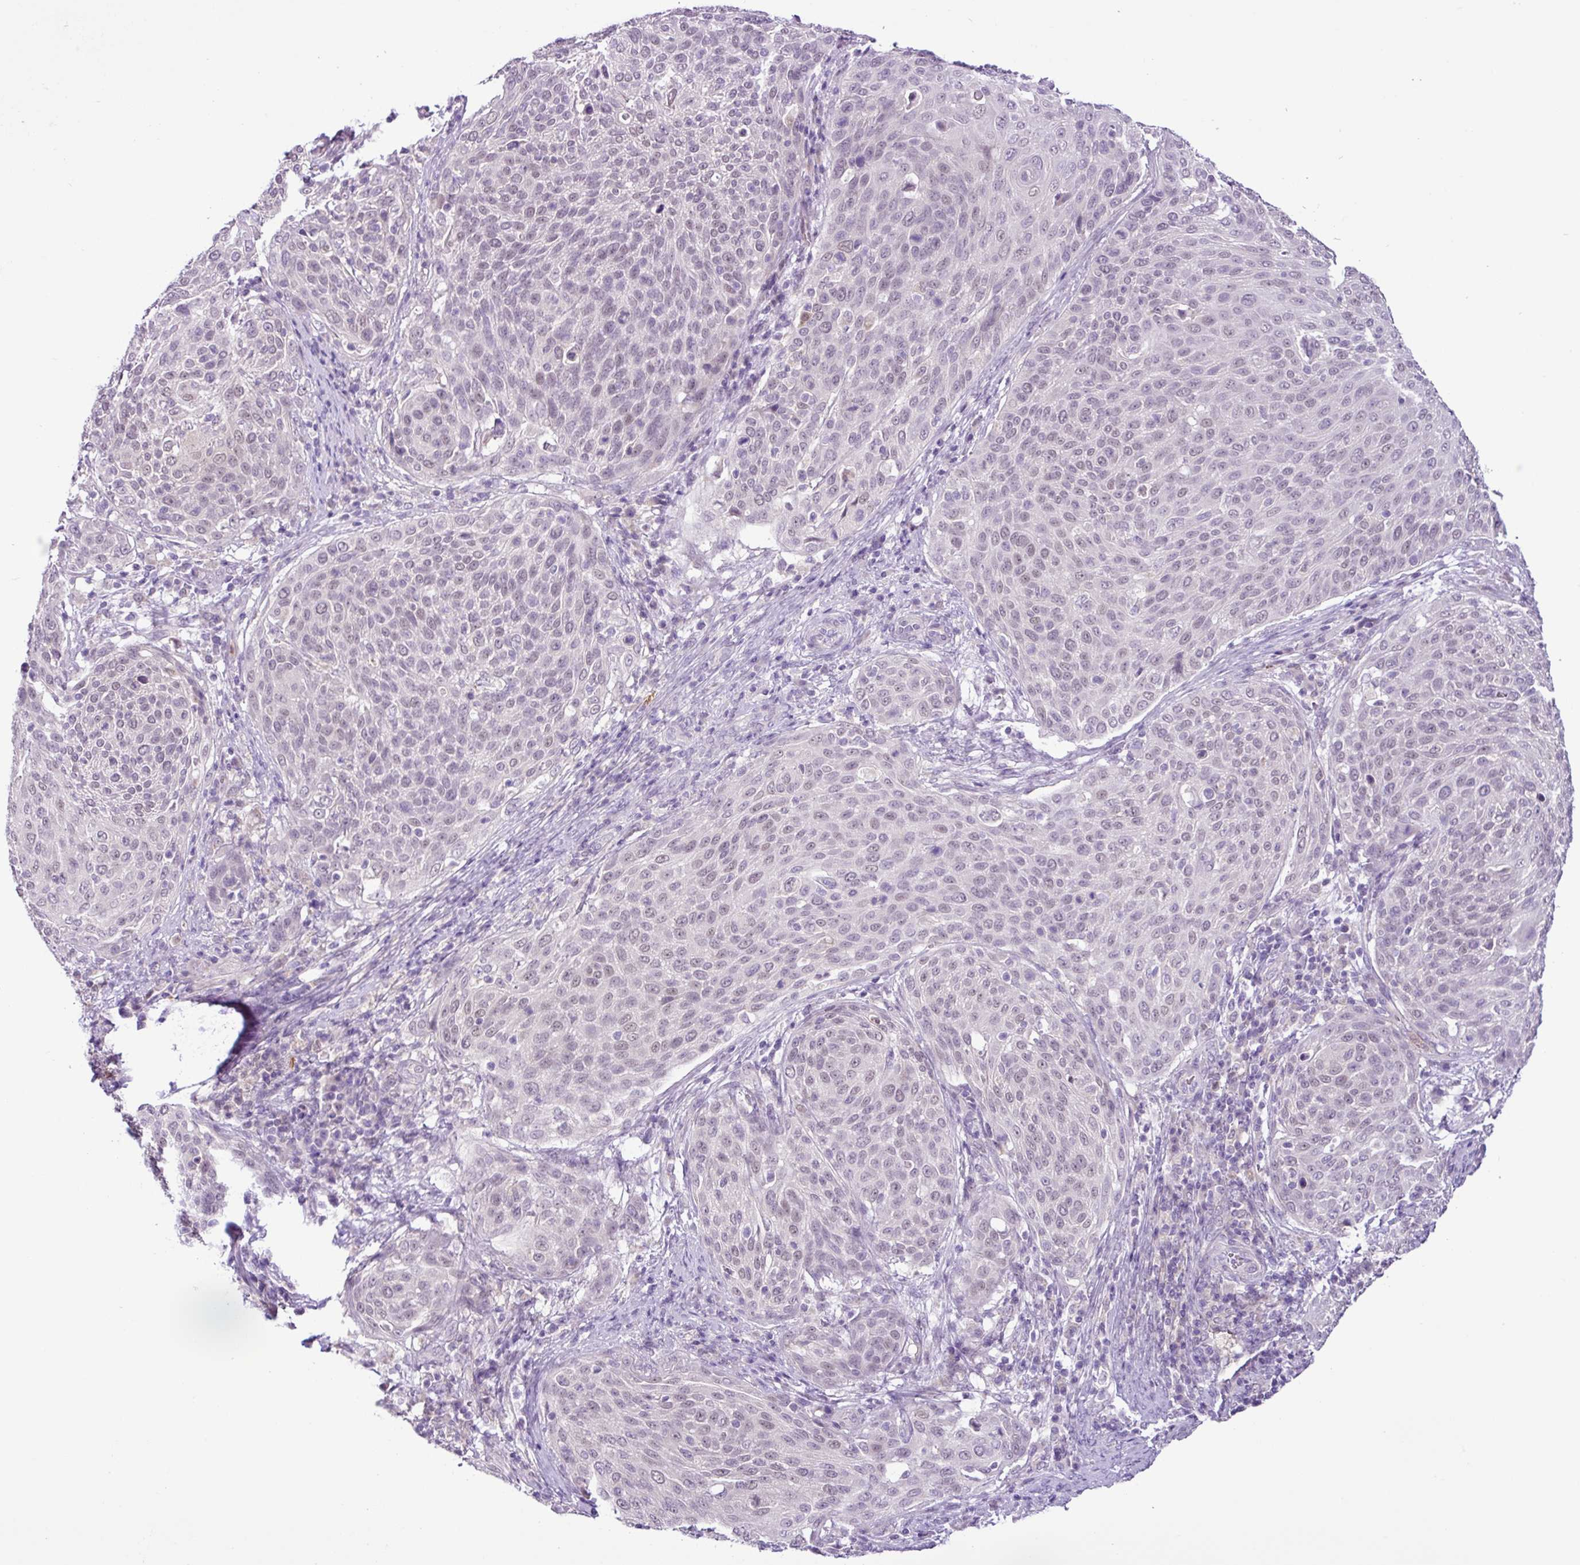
{"staining": {"intensity": "weak", "quantity": "<25%", "location": "nuclear"}, "tissue": "cervical cancer", "cell_type": "Tumor cells", "image_type": "cancer", "snomed": [{"axis": "morphology", "description": "Squamous cell carcinoma, NOS"}, {"axis": "topography", "description": "Cervix"}], "caption": "Photomicrograph shows no protein positivity in tumor cells of squamous cell carcinoma (cervical) tissue.", "gene": "TONSL", "patient": {"sex": "female", "age": 31}}